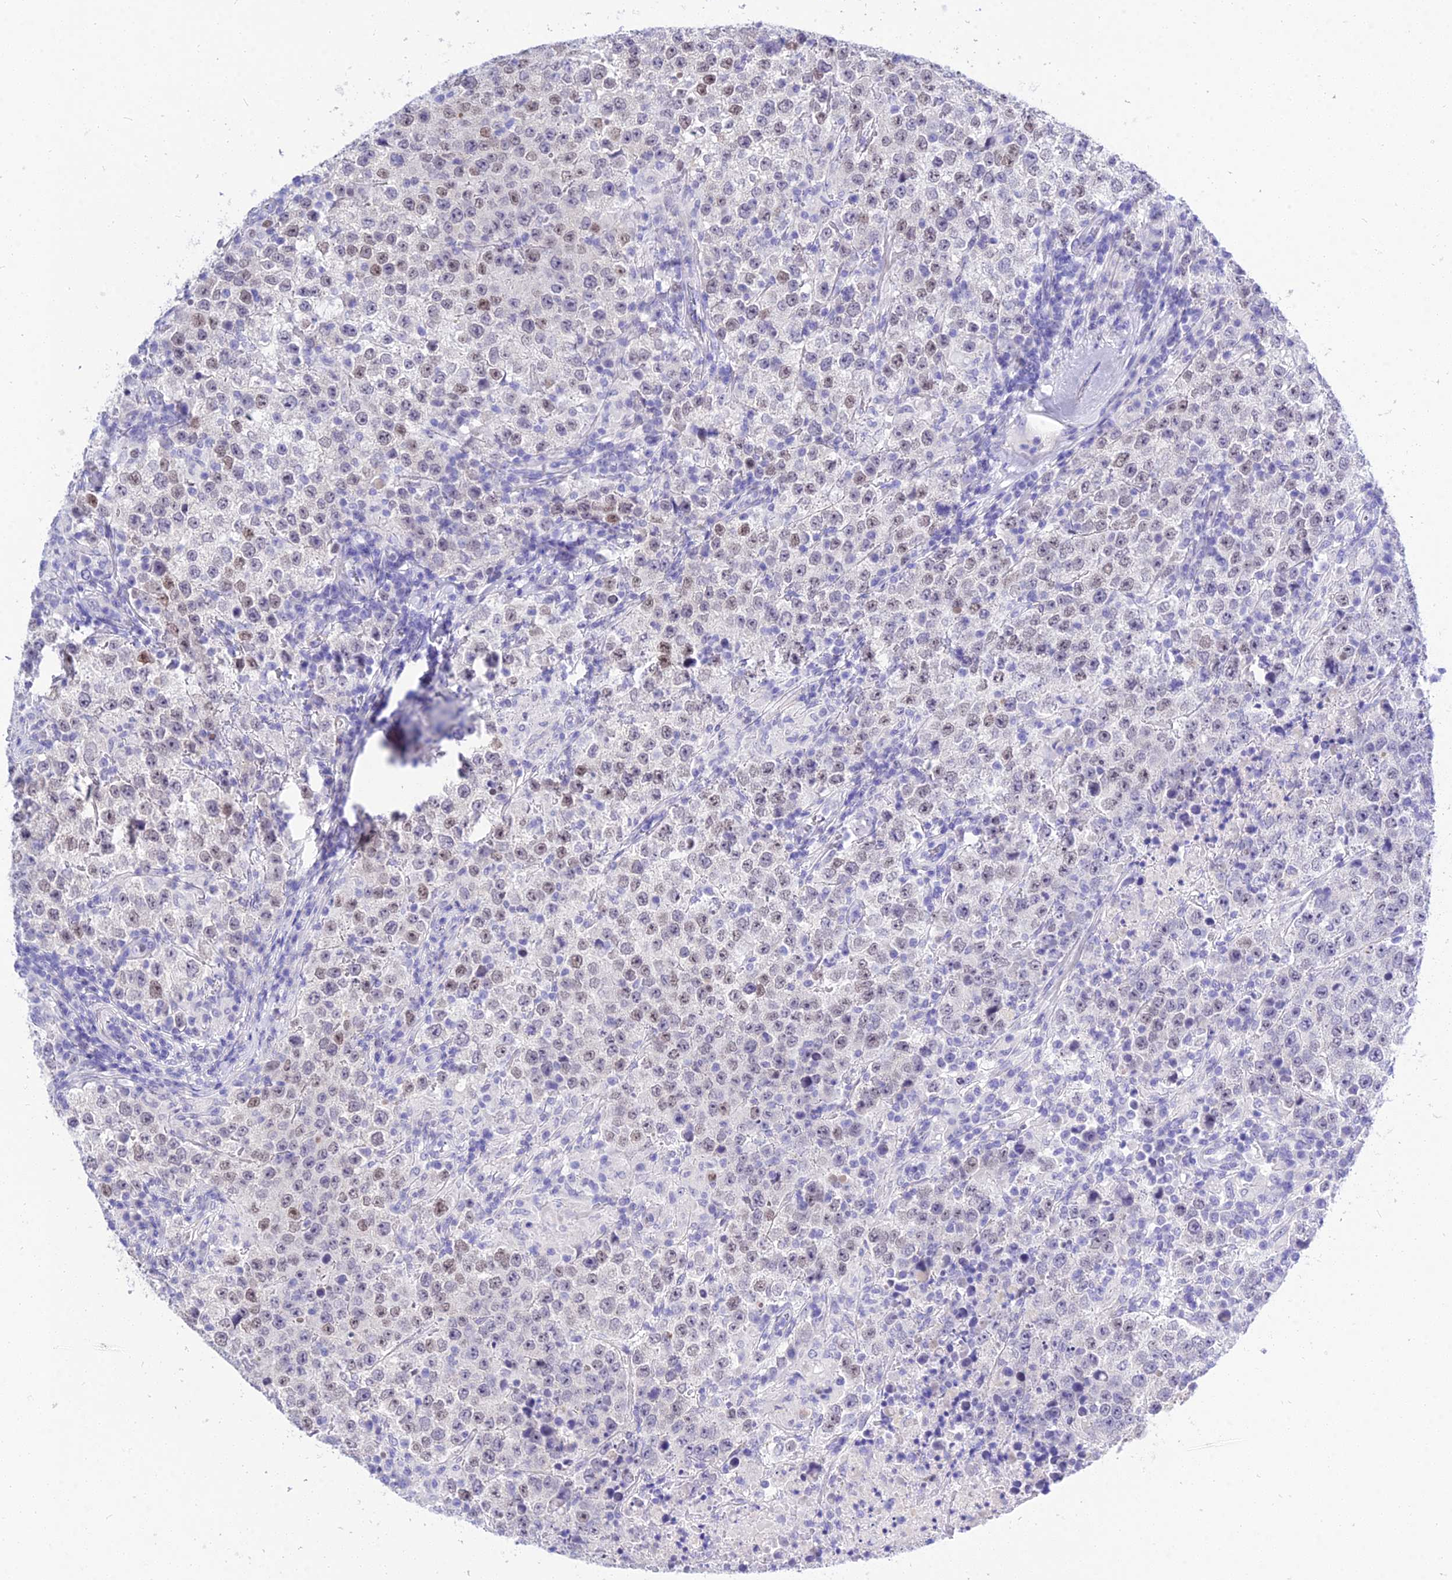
{"staining": {"intensity": "weak", "quantity": "25%-75%", "location": "nuclear"}, "tissue": "testis cancer", "cell_type": "Tumor cells", "image_type": "cancer", "snomed": [{"axis": "morphology", "description": "Seminoma, NOS"}, {"axis": "morphology", "description": "Carcinoma, Embryonal, NOS"}, {"axis": "topography", "description": "Testis"}], "caption": "Protein expression analysis of human testis seminoma reveals weak nuclear staining in approximately 25%-75% of tumor cells. (IHC, brightfield microscopy, high magnification).", "gene": "DEFB107A", "patient": {"sex": "male", "age": 41}}